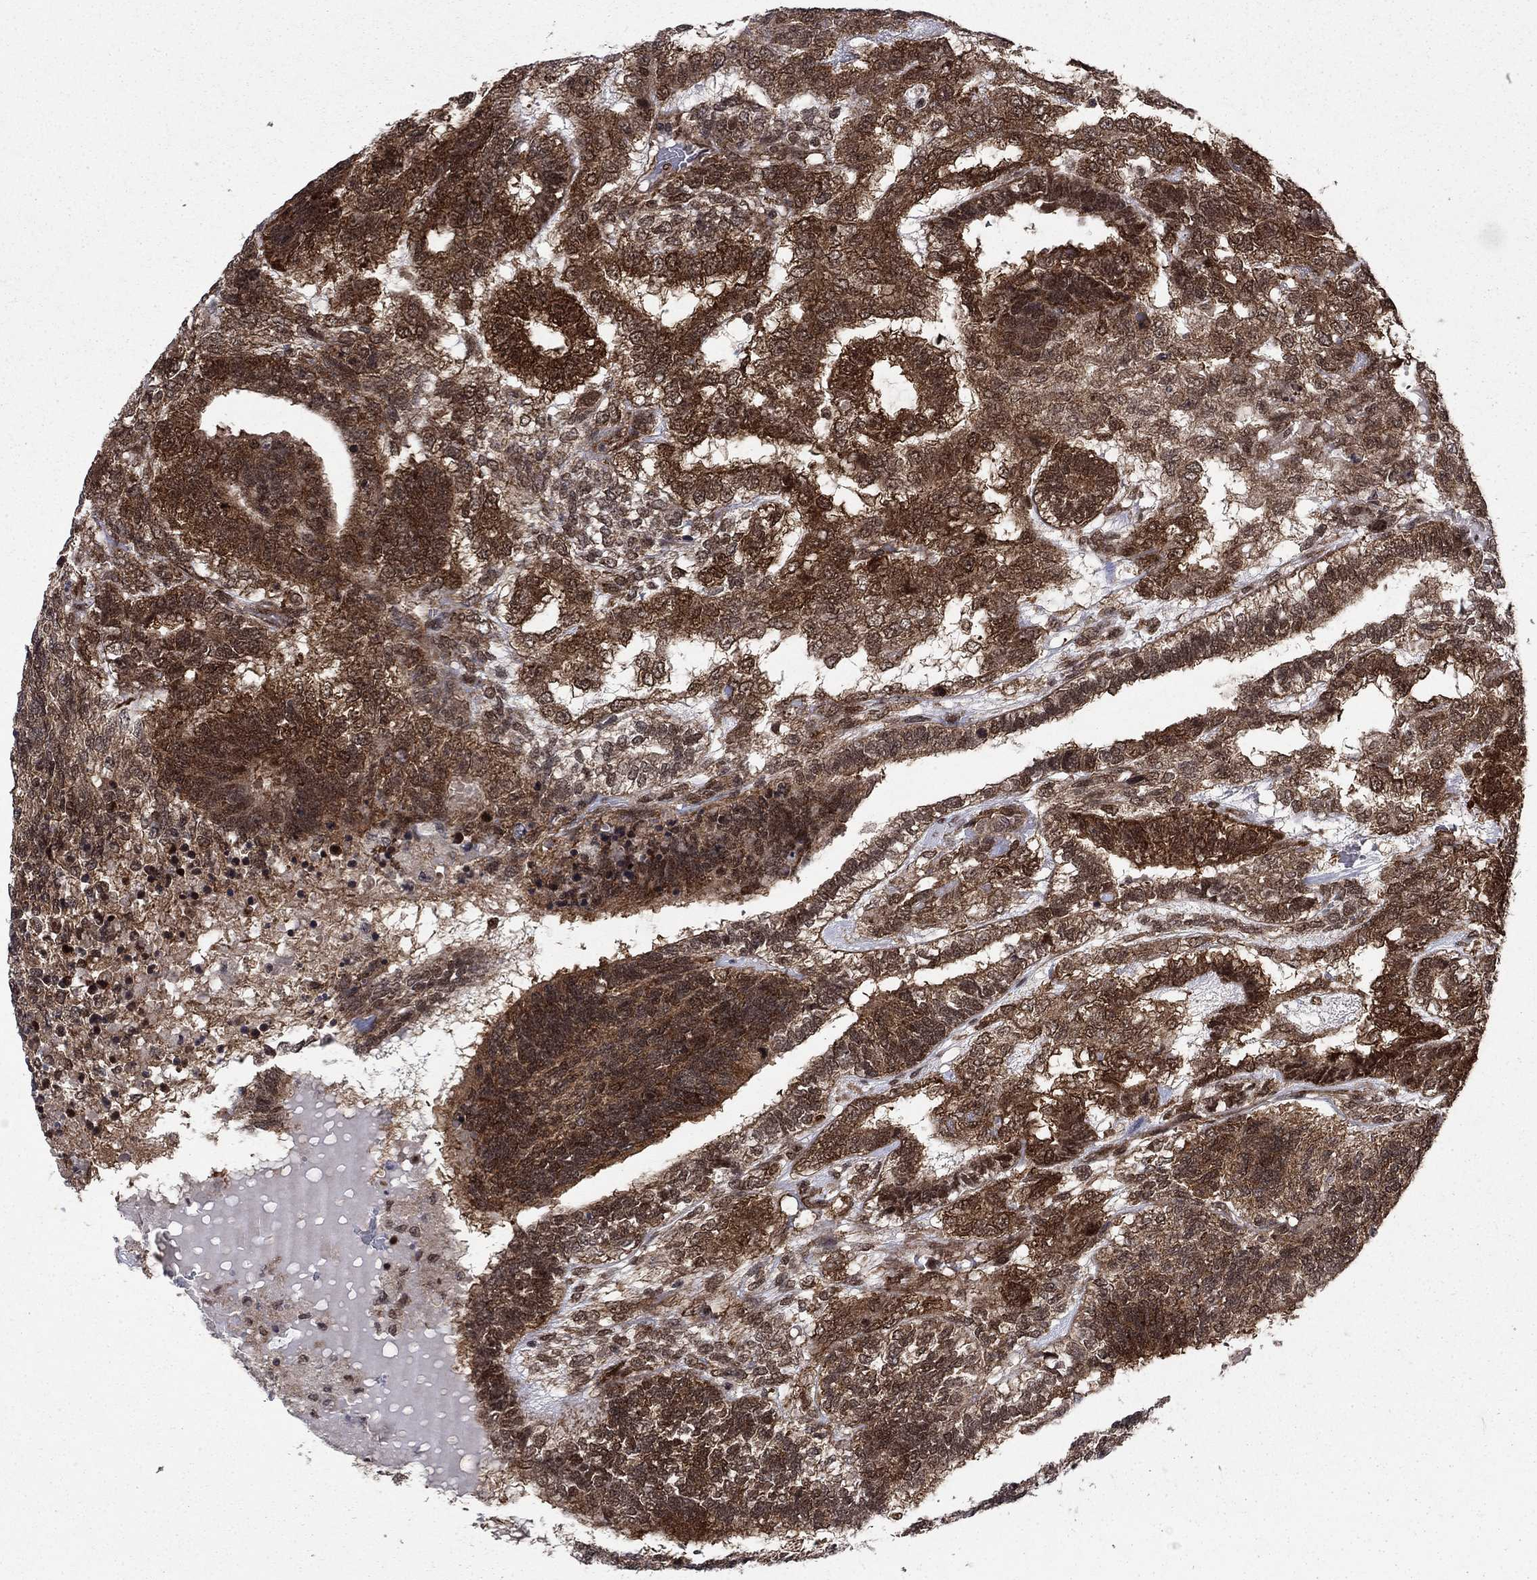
{"staining": {"intensity": "strong", "quantity": ">75%", "location": "cytoplasmic/membranous"}, "tissue": "testis cancer", "cell_type": "Tumor cells", "image_type": "cancer", "snomed": [{"axis": "morphology", "description": "Seminoma, NOS"}, {"axis": "morphology", "description": "Carcinoma, Embryonal, NOS"}, {"axis": "topography", "description": "Testis"}], "caption": "An IHC micrograph of tumor tissue is shown. Protein staining in brown labels strong cytoplasmic/membranous positivity in testis cancer within tumor cells. (DAB (3,3'-diaminobenzidine) IHC with brightfield microscopy, high magnification).", "gene": "DNAJA1", "patient": {"sex": "male", "age": 41}}